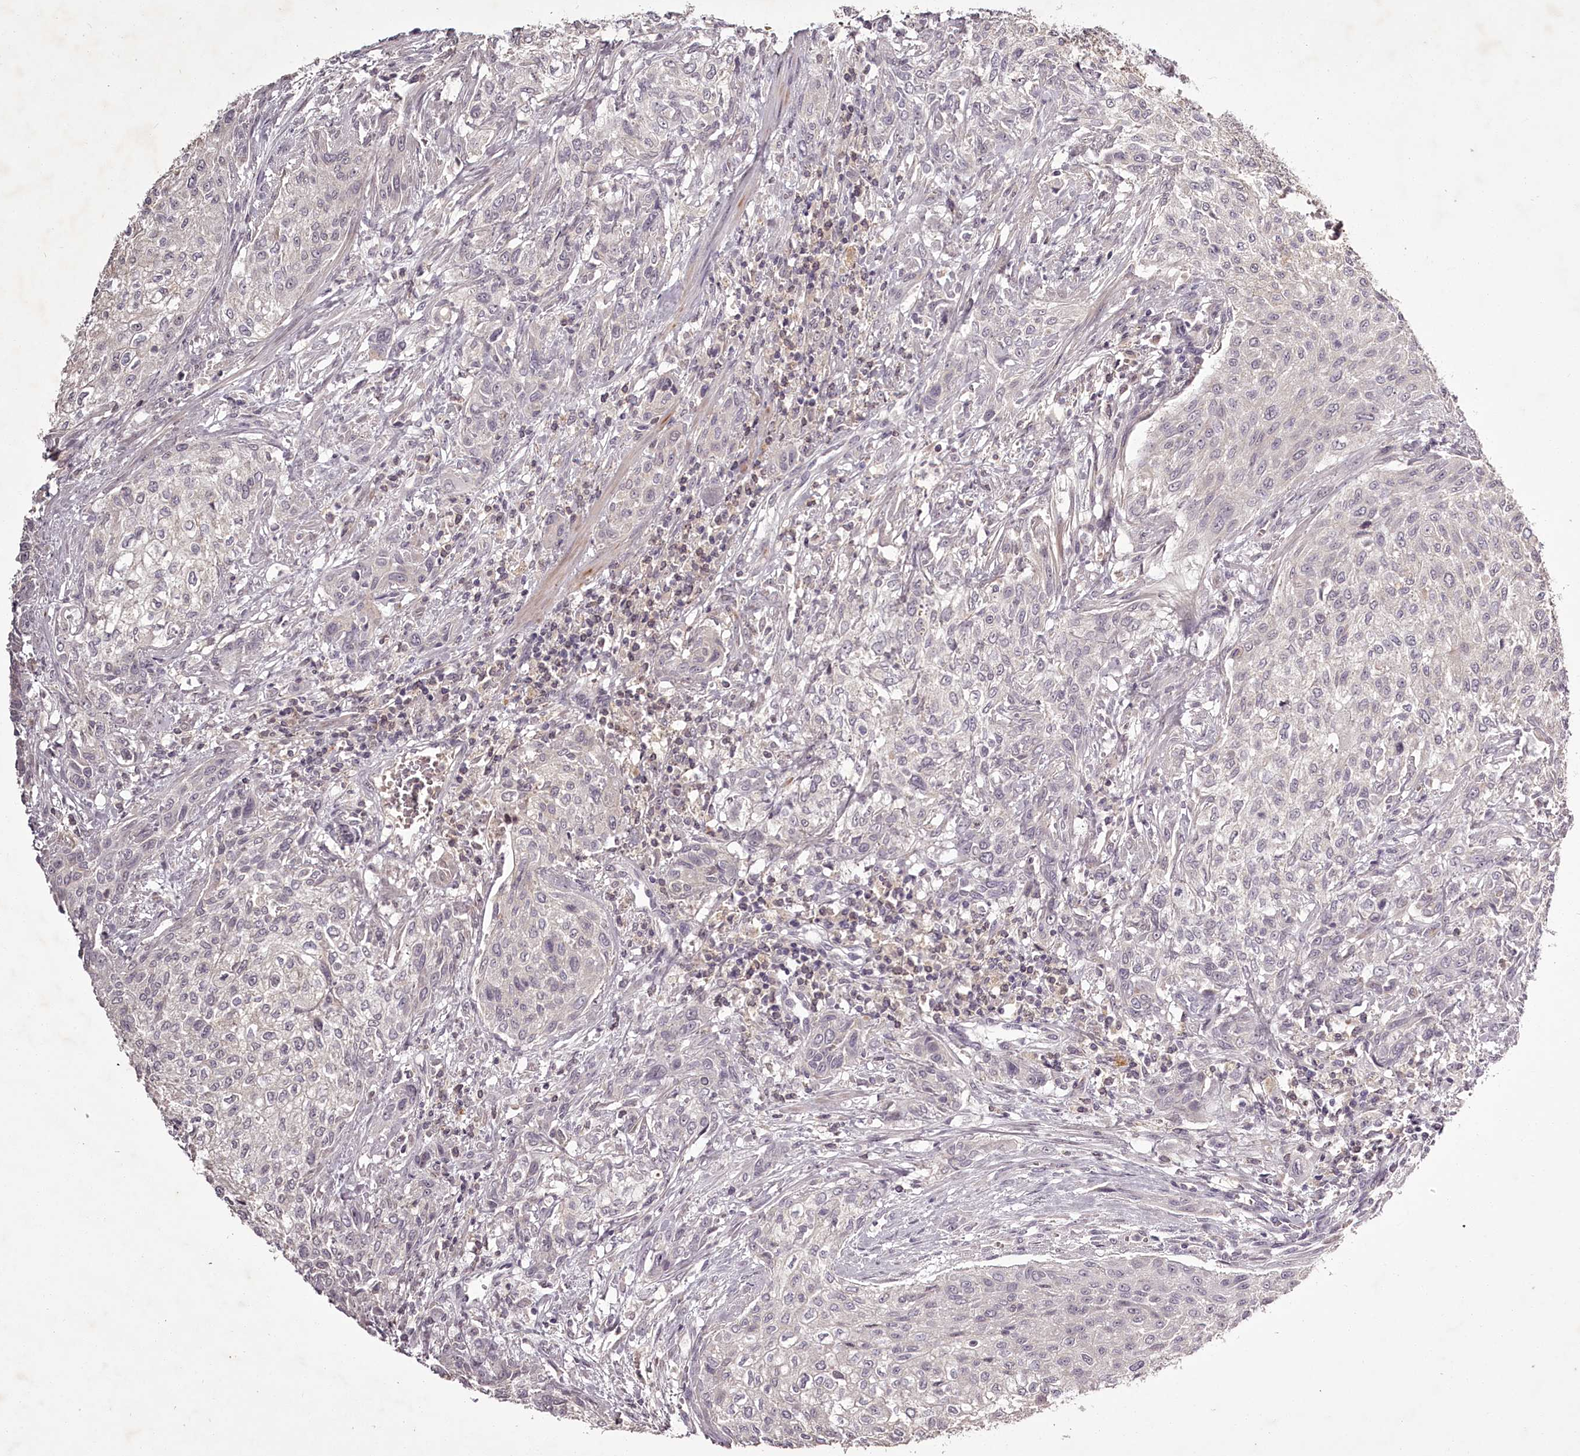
{"staining": {"intensity": "negative", "quantity": "none", "location": "none"}, "tissue": "urothelial cancer", "cell_type": "Tumor cells", "image_type": "cancer", "snomed": [{"axis": "morphology", "description": "Normal tissue, NOS"}, {"axis": "morphology", "description": "Urothelial carcinoma, NOS"}, {"axis": "topography", "description": "Urinary bladder"}, {"axis": "topography", "description": "Peripheral nerve tissue"}], "caption": "This image is of transitional cell carcinoma stained with immunohistochemistry to label a protein in brown with the nuclei are counter-stained blue. There is no expression in tumor cells.", "gene": "RBMXL2", "patient": {"sex": "male", "age": 35}}